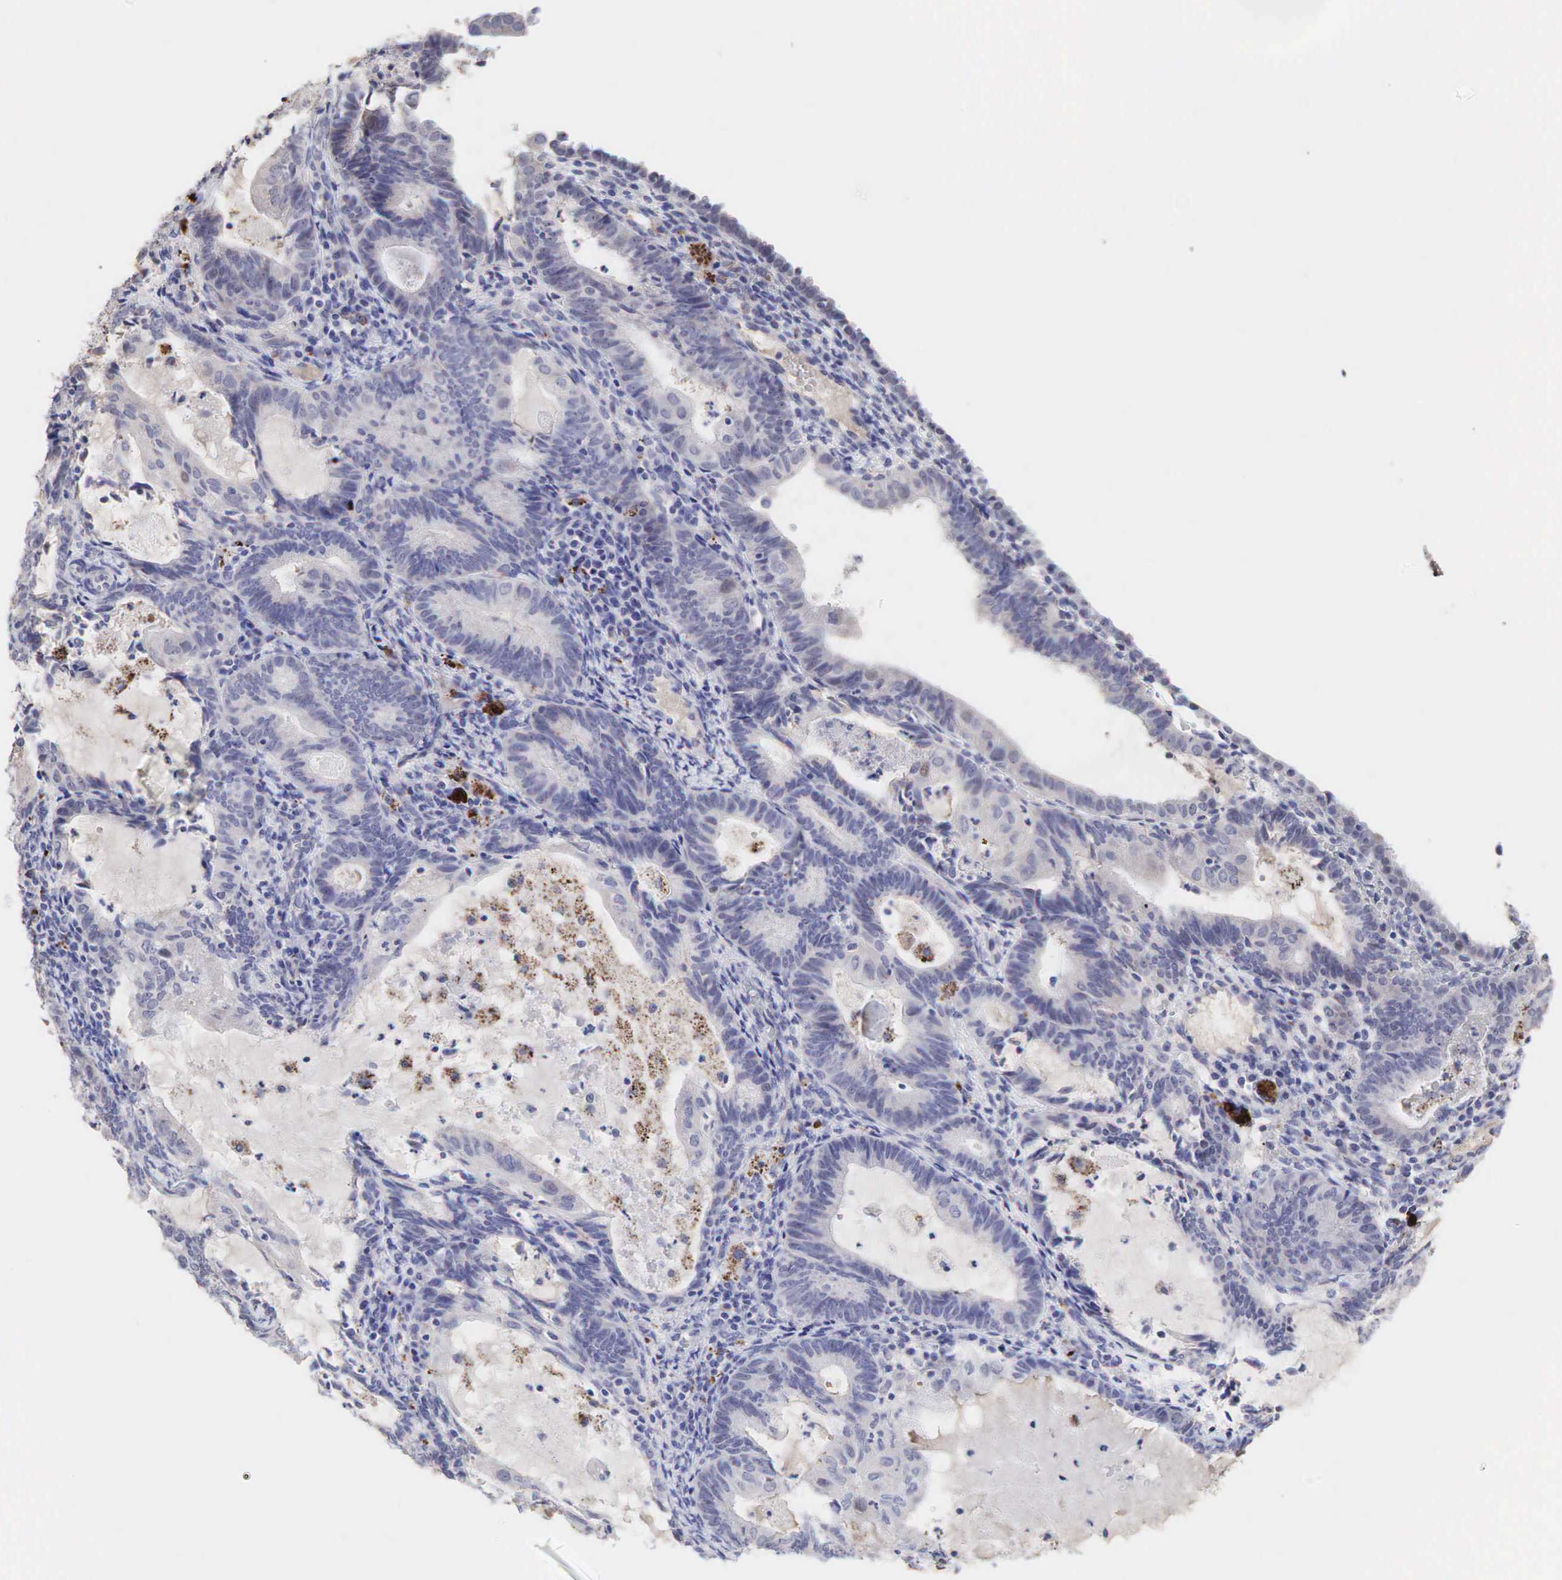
{"staining": {"intensity": "negative", "quantity": "none", "location": "none"}, "tissue": "endometrial cancer", "cell_type": "Tumor cells", "image_type": "cancer", "snomed": [{"axis": "morphology", "description": "Adenocarcinoma, NOS"}, {"axis": "topography", "description": "Endometrium"}], "caption": "Protein analysis of endometrial cancer (adenocarcinoma) shows no significant expression in tumor cells. The staining was performed using DAB (3,3'-diaminobenzidine) to visualize the protein expression in brown, while the nuclei were stained in blue with hematoxylin (Magnification: 20x).", "gene": "DKC1", "patient": {"sex": "female", "age": 63}}